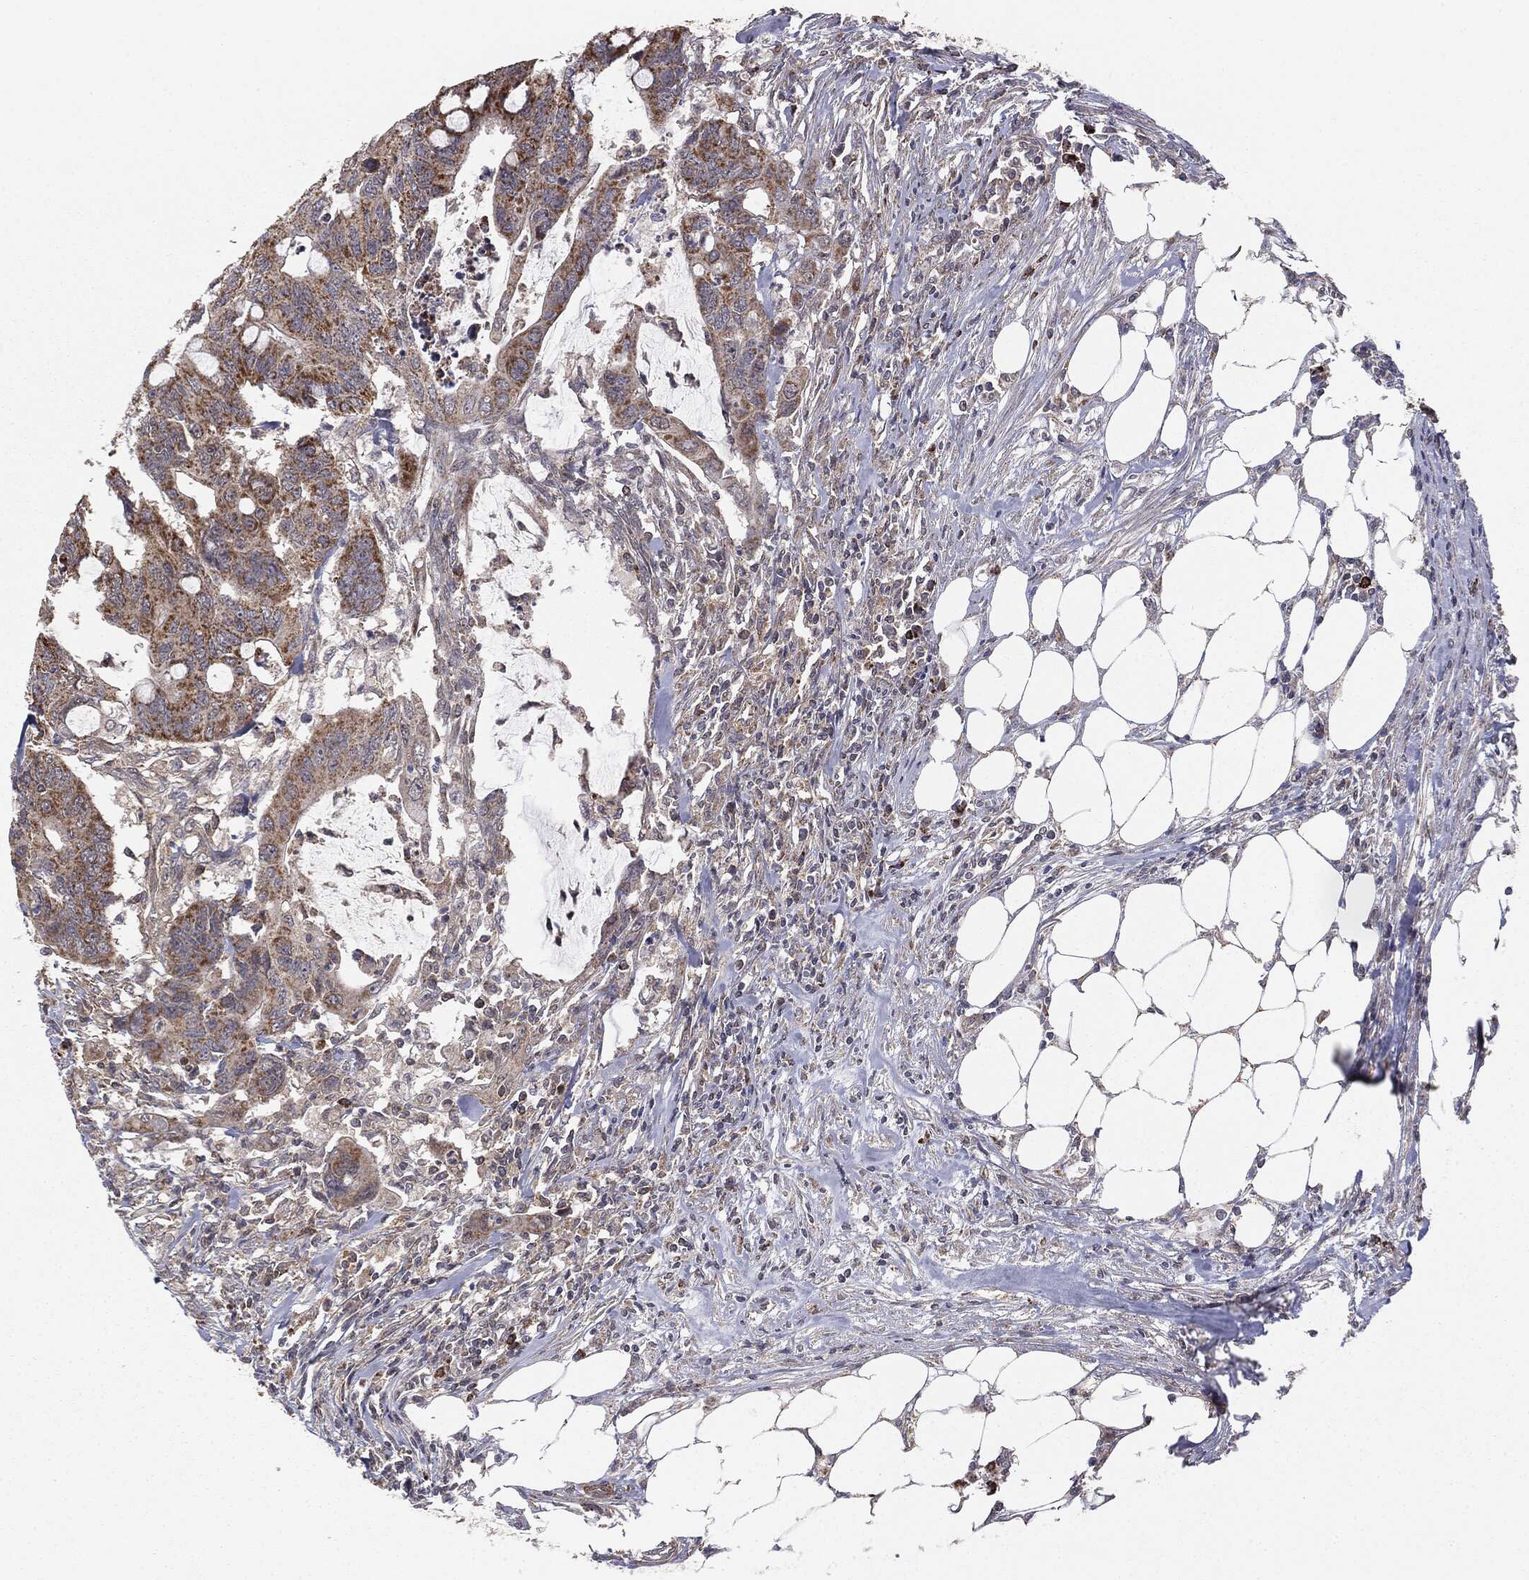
{"staining": {"intensity": "moderate", "quantity": ">75%", "location": "cytoplasmic/membranous"}, "tissue": "colorectal cancer", "cell_type": "Tumor cells", "image_type": "cancer", "snomed": [{"axis": "morphology", "description": "Adenocarcinoma, NOS"}, {"axis": "topography", "description": "Colon"}], "caption": "Protein expression analysis of colorectal cancer reveals moderate cytoplasmic/membranous positivity in approximately >75% of tumor cells. (Brightfield microscopy of DAB IHC at high magnification).", "gene": "MTOR", "patient": {"sex": "male", "age": 71}}